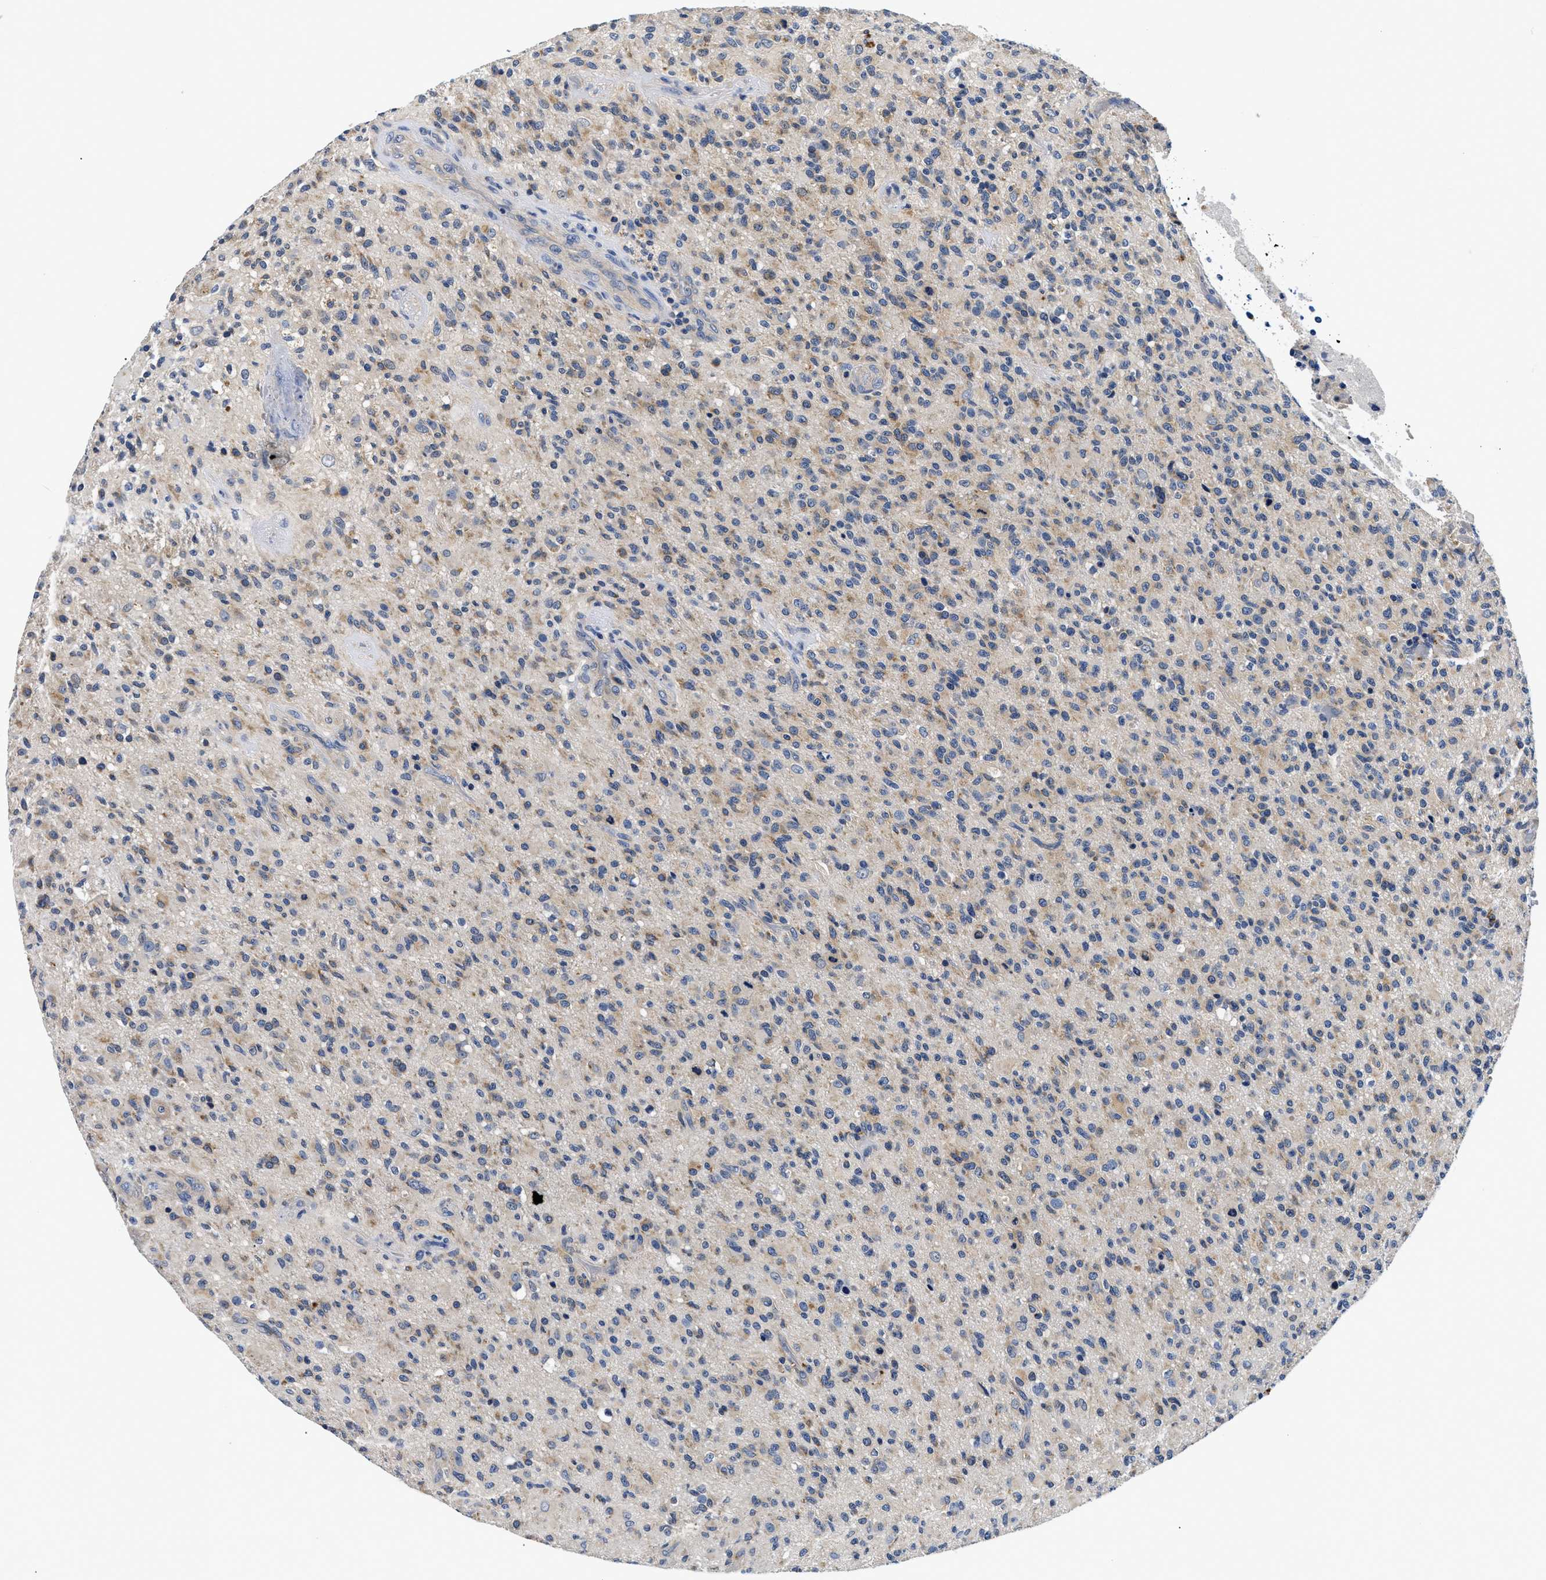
{"staining": {"intensity": "weak", "quantity": ">75%", "location": "cytoplasmic/membranous"}, "tissue": "glioma", "cell_type": "Tumor cells", "image_type": "cancer", "snomed": [{"axis": "morphology", "description": "Glioma, malignant, High grade"}, {"axis": "topography", "description": "Brain"}], "caption": "This micrograph demonstrates glioma stained with IHC to label a protein in brown. The cytoplasmic/membranous of tumor cells show weak positivity for the protein. Nuclei are counter-stained blue.", "gene": "MEA1", "patient": {"sex": "male", "age": 71}}